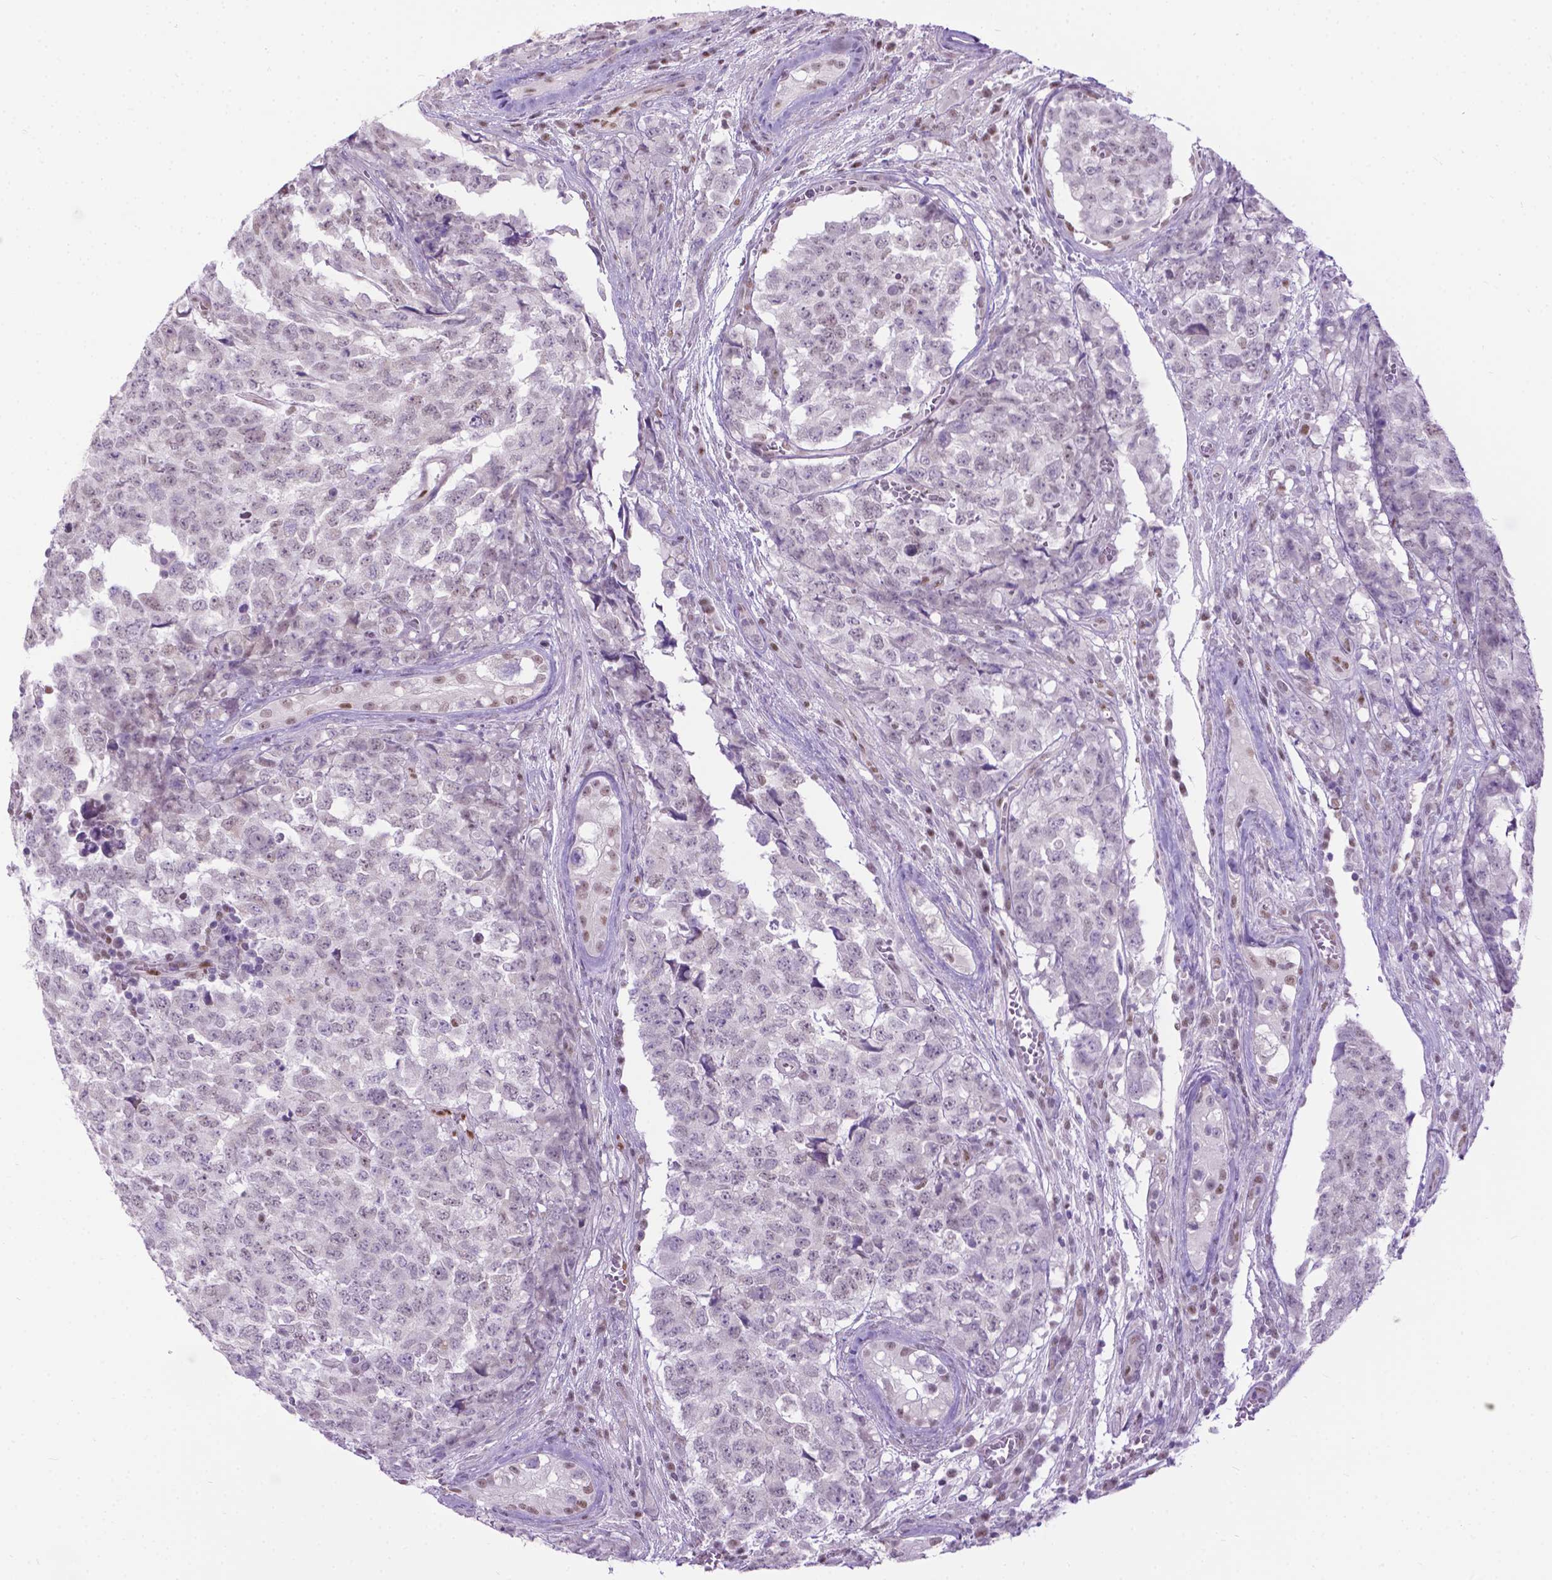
{"staining": {"intensity": "negative", "quantity": "none", "location": "none"}, "tissue": "testis cancer", "cell_type": "Tumor cells", "image_type": "cancer", "snomed": [{"axis": "morphology", "description": "Carcinoma, Embryonal, NOS"}, {"axis": "topography", "description": "Testis"}], "caption": "An immunohistochemistry micrograph of testis cancer is shown. There is no staining in tumor cells of testis cancer. (Stains: DAB (3,3'-diaminobenzidine) IHC with hematoxylin counter stain, Microscopy: brightfield microscopy at high magnification).", "gene": "APCDD1L", "patient": {"sex": "male", "age": 23}}